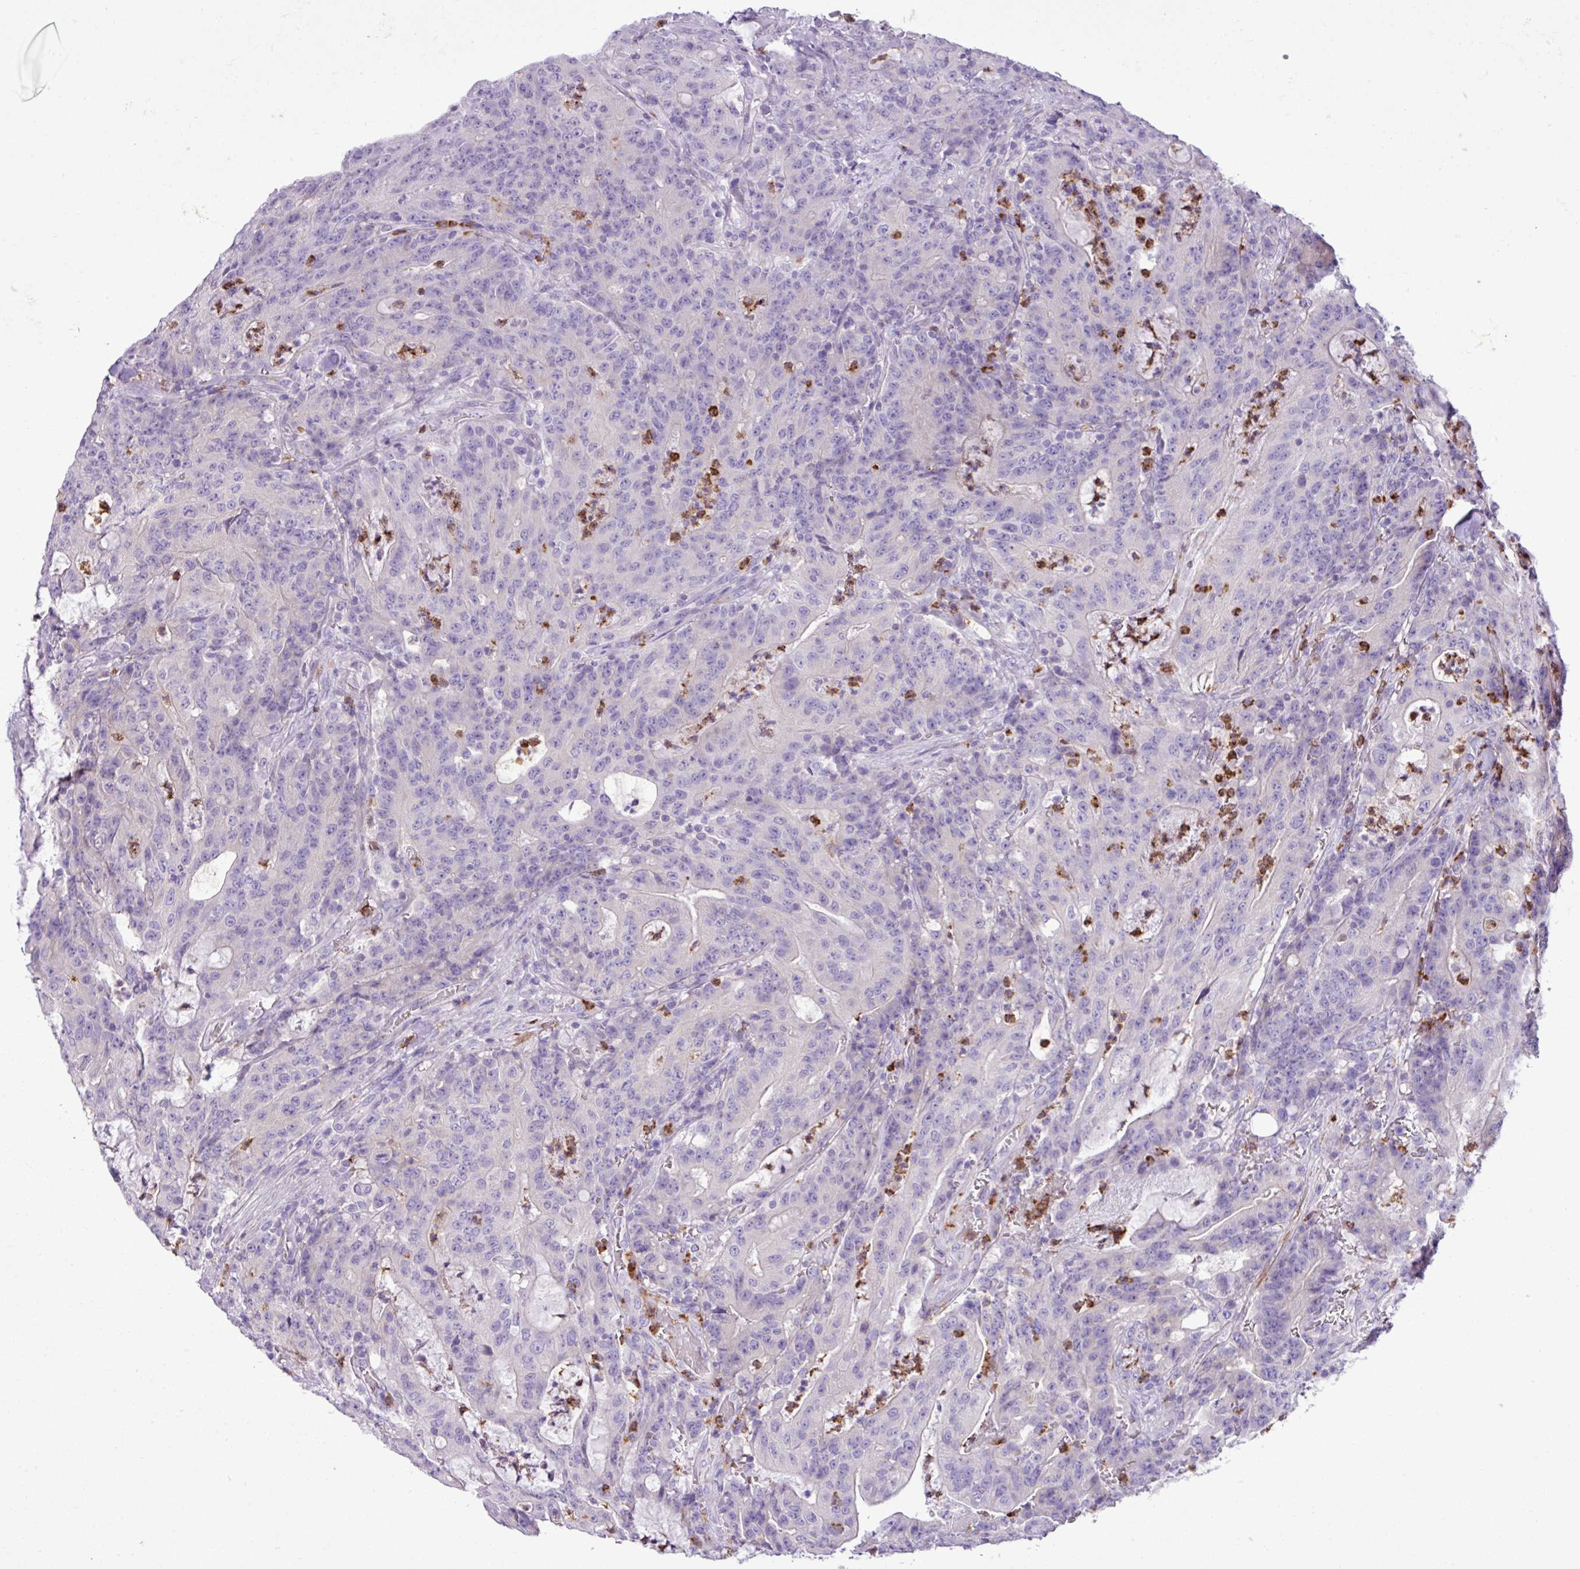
{"staining": {"intensity": "negative", "quantity": "none", "location": "none"}, "tissue": "colorectal cancer", "cell_type": "Tumor cells", "image_type": "cancer", "snomed": [{"axis": "morphology", "description": "Adenocarcinoma, NOS"}, {"axis": "topography", "description": "Colon"}], "caption": "This is an immunohistochemistry (IHC) photomicrograph of human adenocarcinoma (colorectal). There is no expression in tumor cells.", "gene": "ZSCAN5A", "patient": {"sex": "male", "age": 83}}